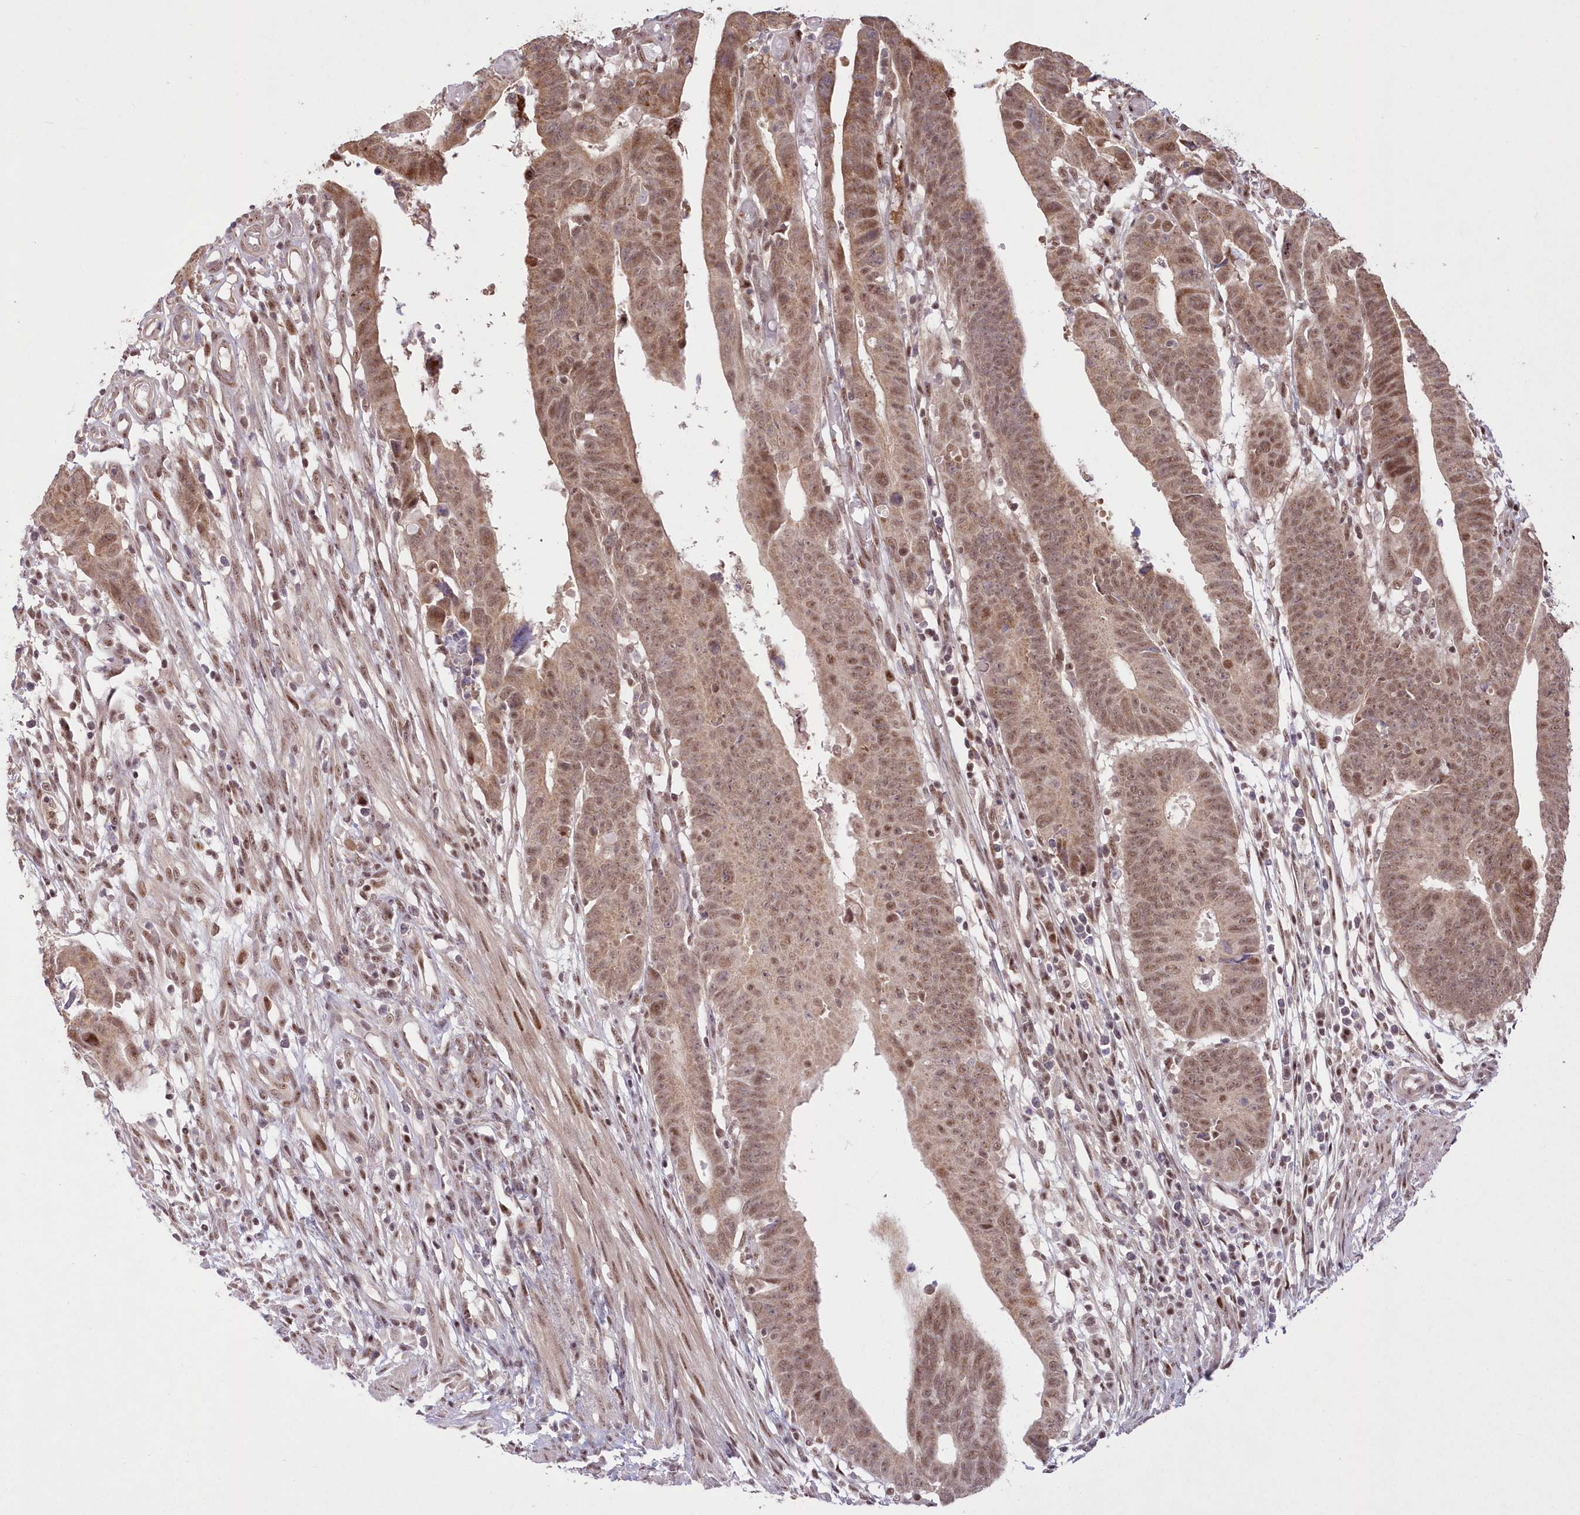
{"staining": {"intensity": "moderate", "quantity": ">75%", "location": "cytoplasmic/membranous,nuclear"}, "tissue": "colorectal cancer", "cell_type": "Tumor cells", "image_type": "cancer", "snomed": [{"axis": "morphology", "description": "Adenocarcinoma, NOS"}, {"axis": "topography", "description": "Rectum"}], "caption": "This photomicrograph exhibits colorectal cancer stained with immunohistochemistry to label a protein in brown. The cytoplasmic/membranous and nuclear of tumor cells show moderate positivity for the protein. Nuclei are counter-stained blue.", "gene": "WBP1L", "patient": {"sex": "female", "age": 65}}